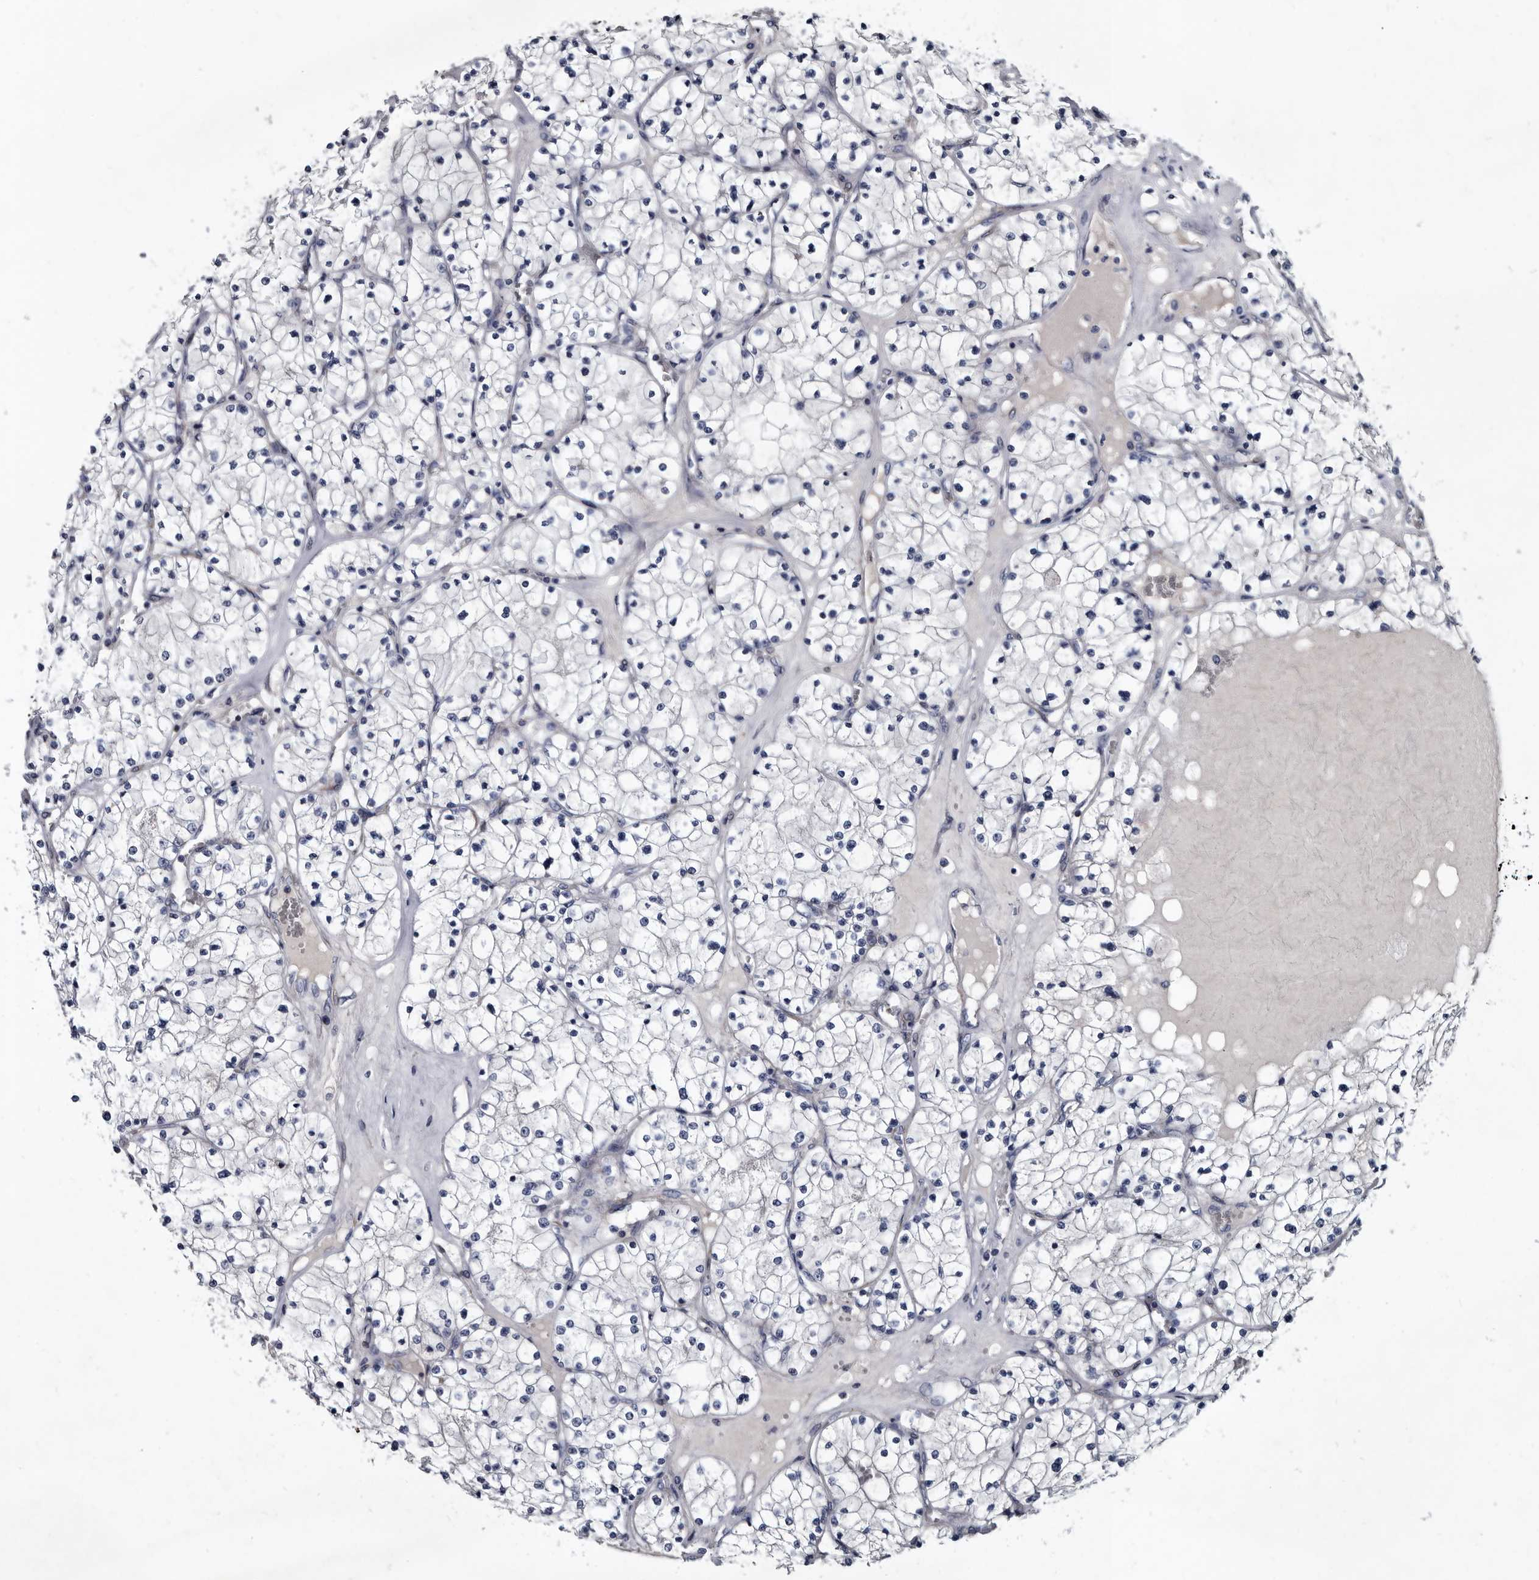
{"staining": {"intensity": "negative", "quantity": "none", "location": "none"}, "tissue": "renal cancer", "cell_type": "Tumor cells", "image_type": "cancer", "snomed": [{"axis": "morphology", "description": "Normal tissue, NOS"}, {"axis": "morphology", "description": "Adenocarcinoma, NOS"}, {"axis": "topography", "description": "Kidney"}], "caption": "An IHC photomicrograph of renal cancer (adenocarcinoma) is shown. There is no staining in tumor cells of renal cancer (adenocarcinoma). (DAB (3,3'-diaminobenzidine) immunohistochemistry (IHC) visualized using brightfield microscopy, high magnification).", "gene": "PRSS8", "patient": {"sex": "male", "age": 68}}